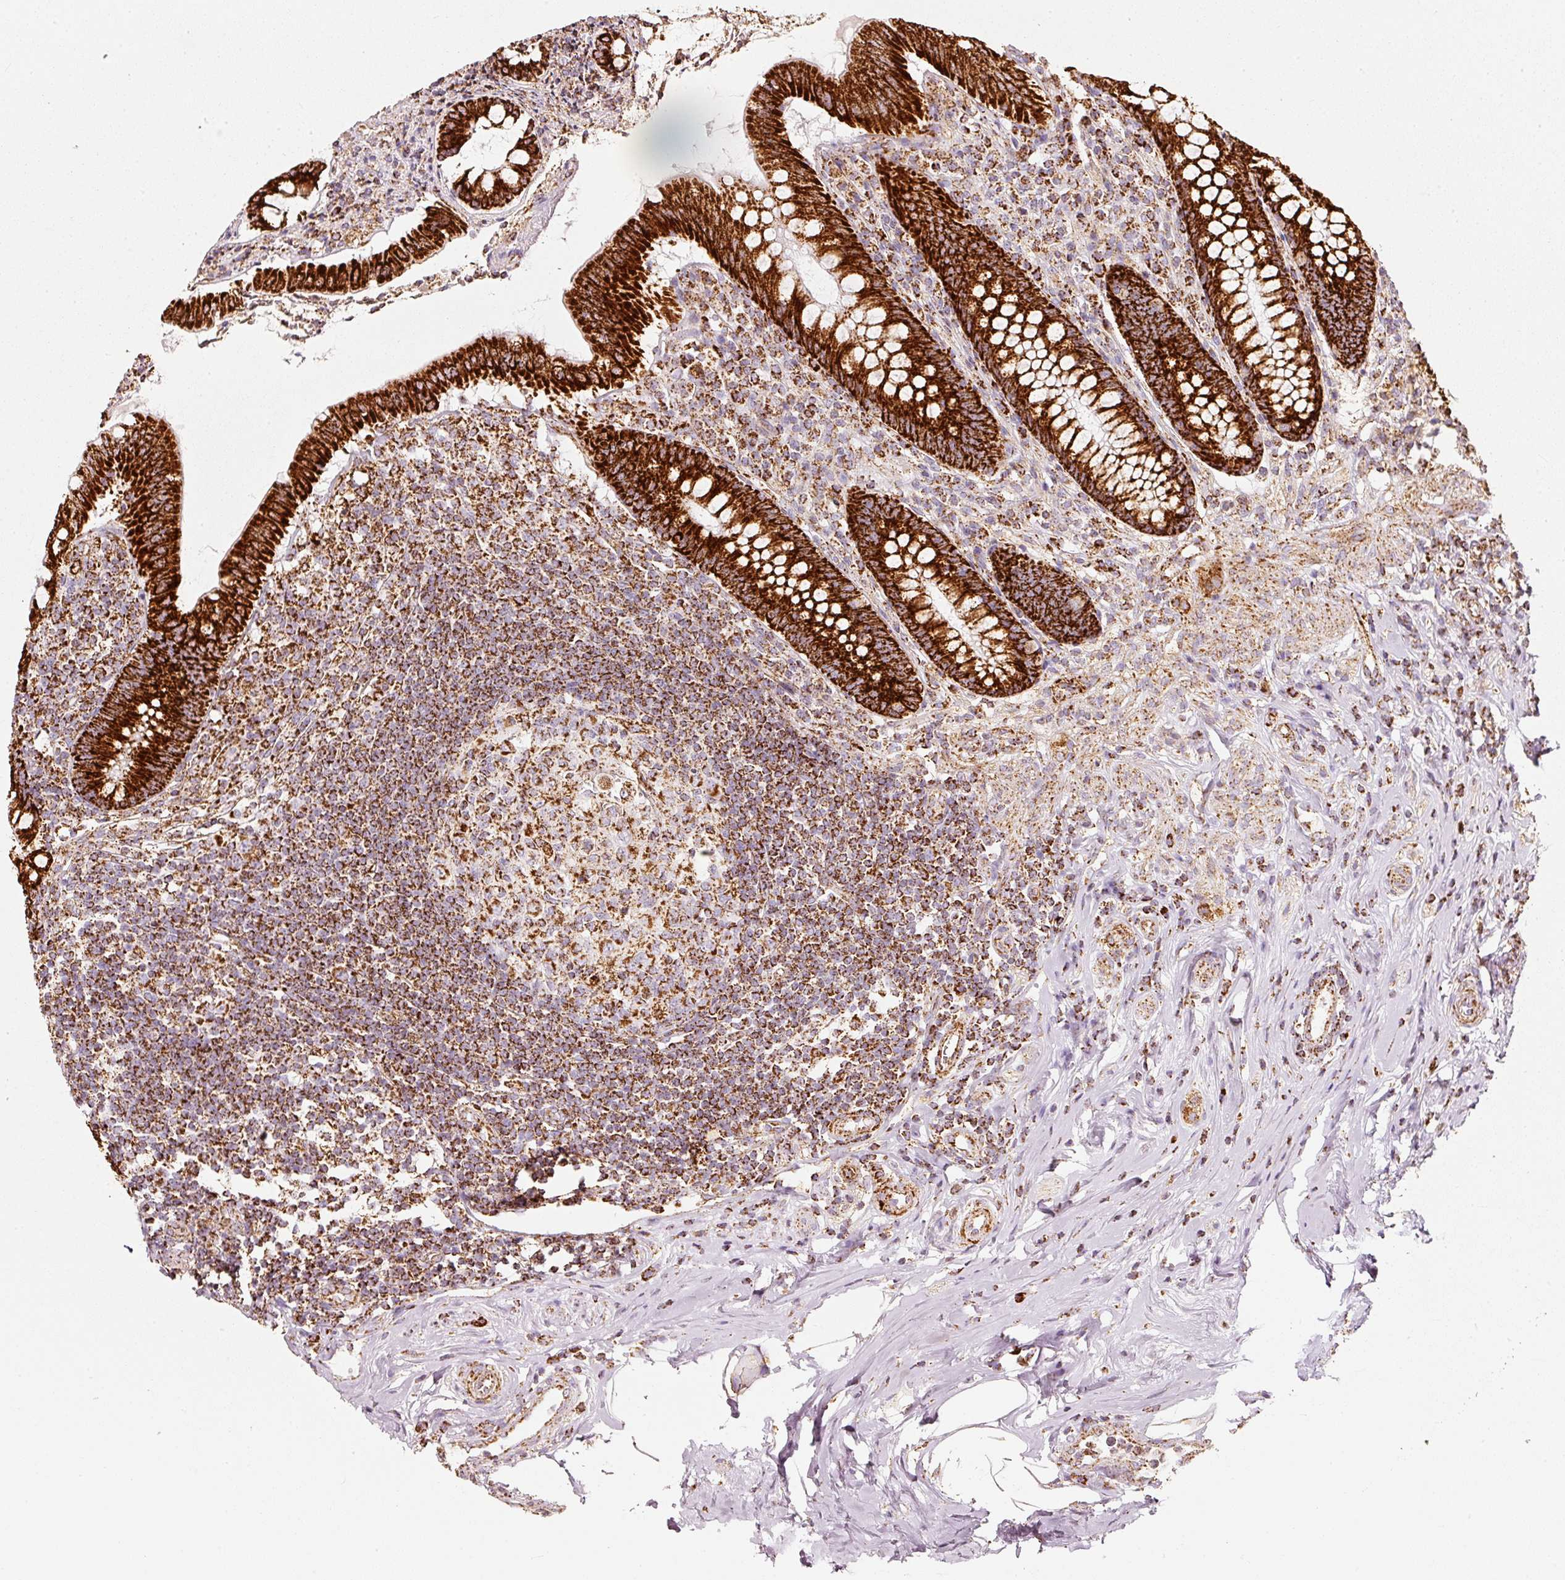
{"staining": {"intensity": "strong", "quantity": ">75%", "location": "cytoplasmic/membranous"}, "tissue": "appendix", "cell_type": "Glandular cells", "image_type": "normal", "snomed": [{"axis": "morphology", "description": "Normal tissue, NOS"}, {"axis": "topography", "description": "Appendix"}], "caption": "Protein staining of benign appendix shows strong cytoplasmic/membranous positivity in about >75% of glandular cells.", "gene": "UQCRC1", "patient": {"sex": "female", "age": 51}}